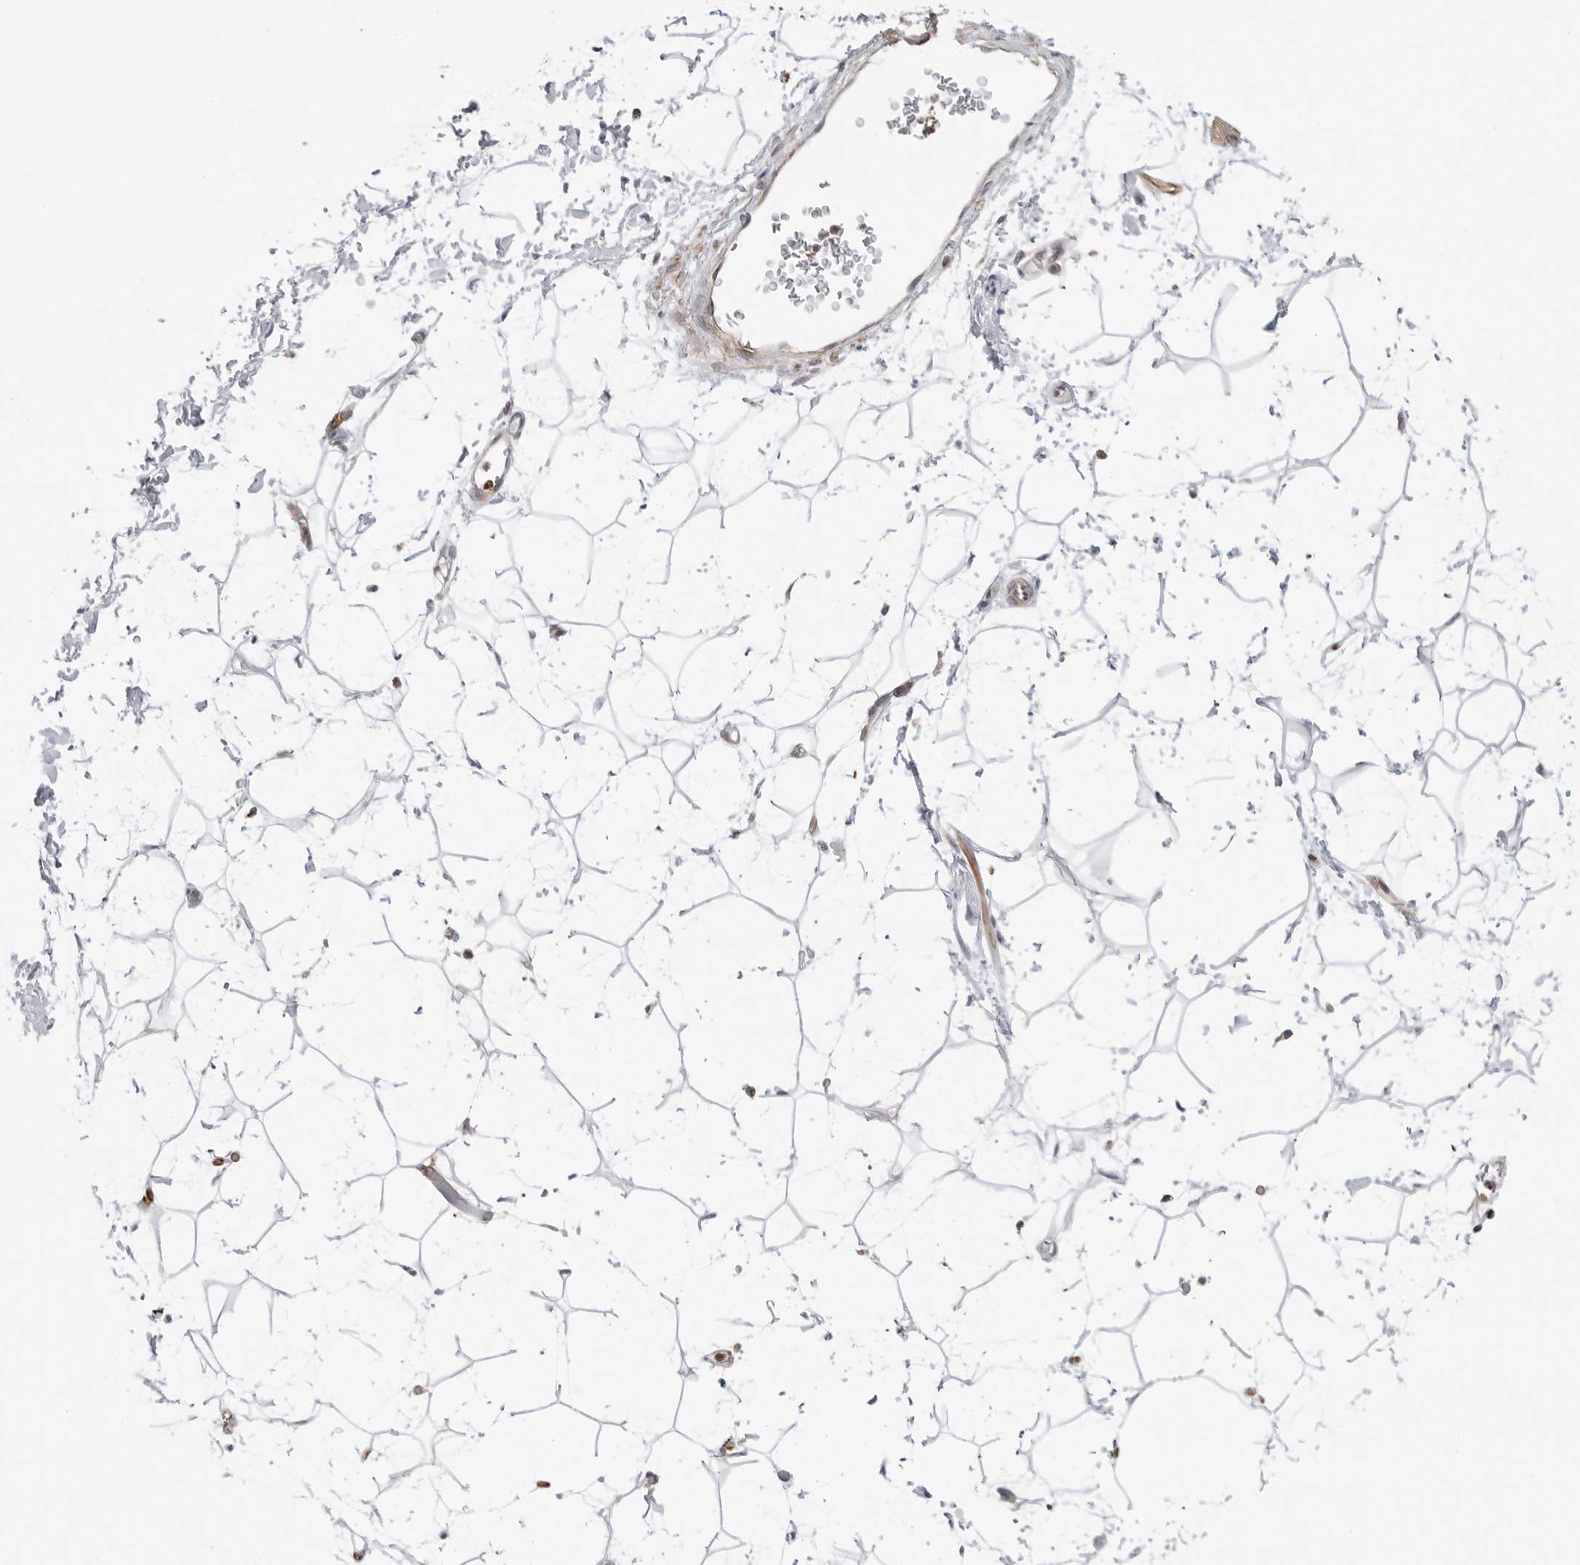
{"staining": {"intensity": "negative", "quantity": "none", "location": "none"}, "tissue": "adipose tissue", "cell_type": "Adipocytes", "image_type": "normal", "snomed": [{"axis": "morphology", "description": "Normal tissue, NOS"}, {"axis": "topography", "description": "Soft tissue"}], "caption": "Immunohistochemistry micrograph of unremarkable human adipose tissue stained for a protein (brown), which demonstrates no expression in adipocytes.", "gene": "STXBP3", "patient": {"sex": "male", "age": 72}}